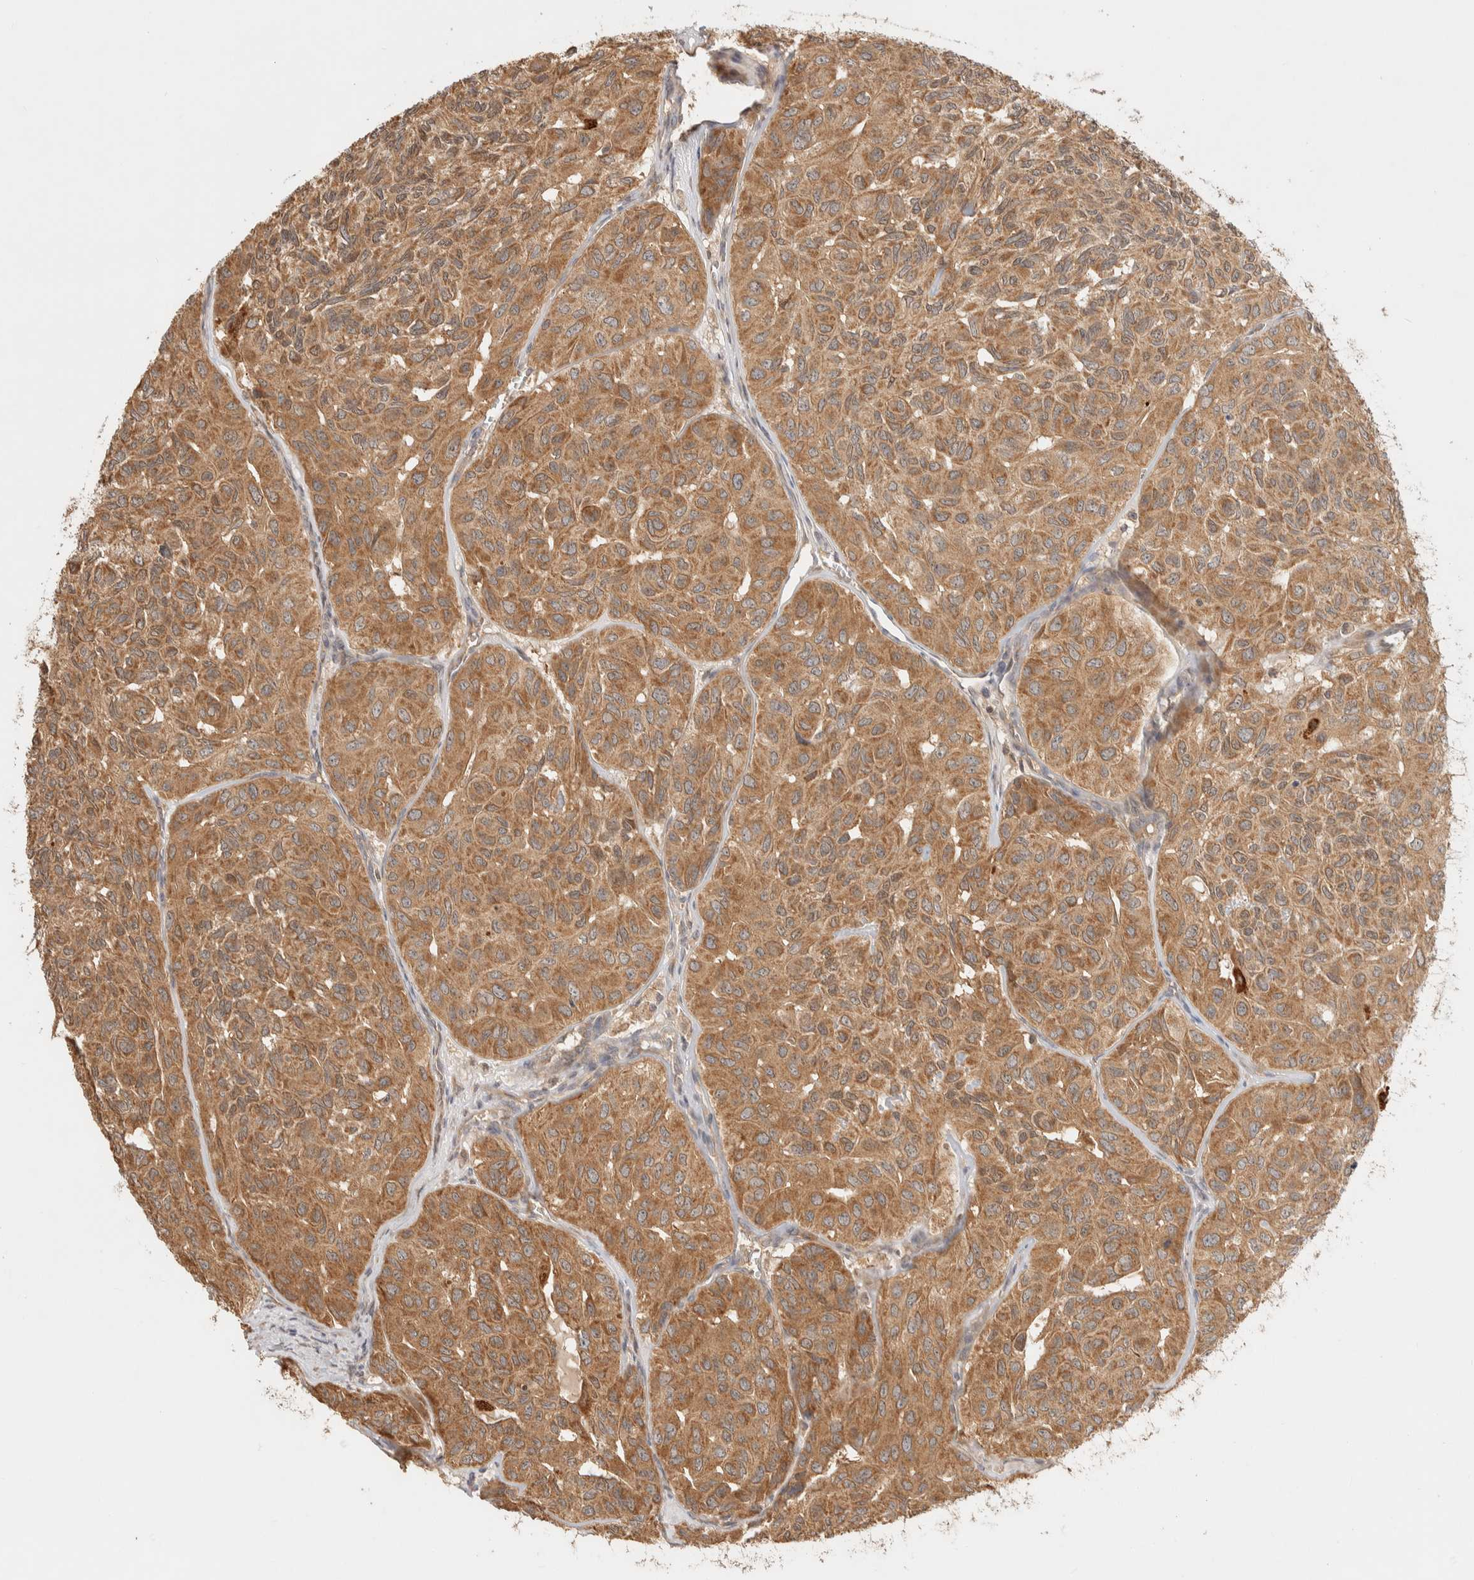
{"staining": {"intensity": "moderate", "quantity": ">75%", "location": "cytoplasmic/membranous"}, "tissue": "head and neck cancer", "cell_type": "Tumor cells", "image_type": "cancer", "snomed": [{"axis": "morphology", "description": "Adenocarcinoma, NOS"}, {"axis": "topography", "description": "Salivary gland, NOS"}, {"axis": "topography", "description": "Head-Neck"}], "caption": "Tumor cells display medium levels of moderate cytoplasmic/membranous expression in about >75% of cells in human head and neck adenocarcinoma.", "gene": "TTI2", "patient": {"sex": "female", "age": 76}}